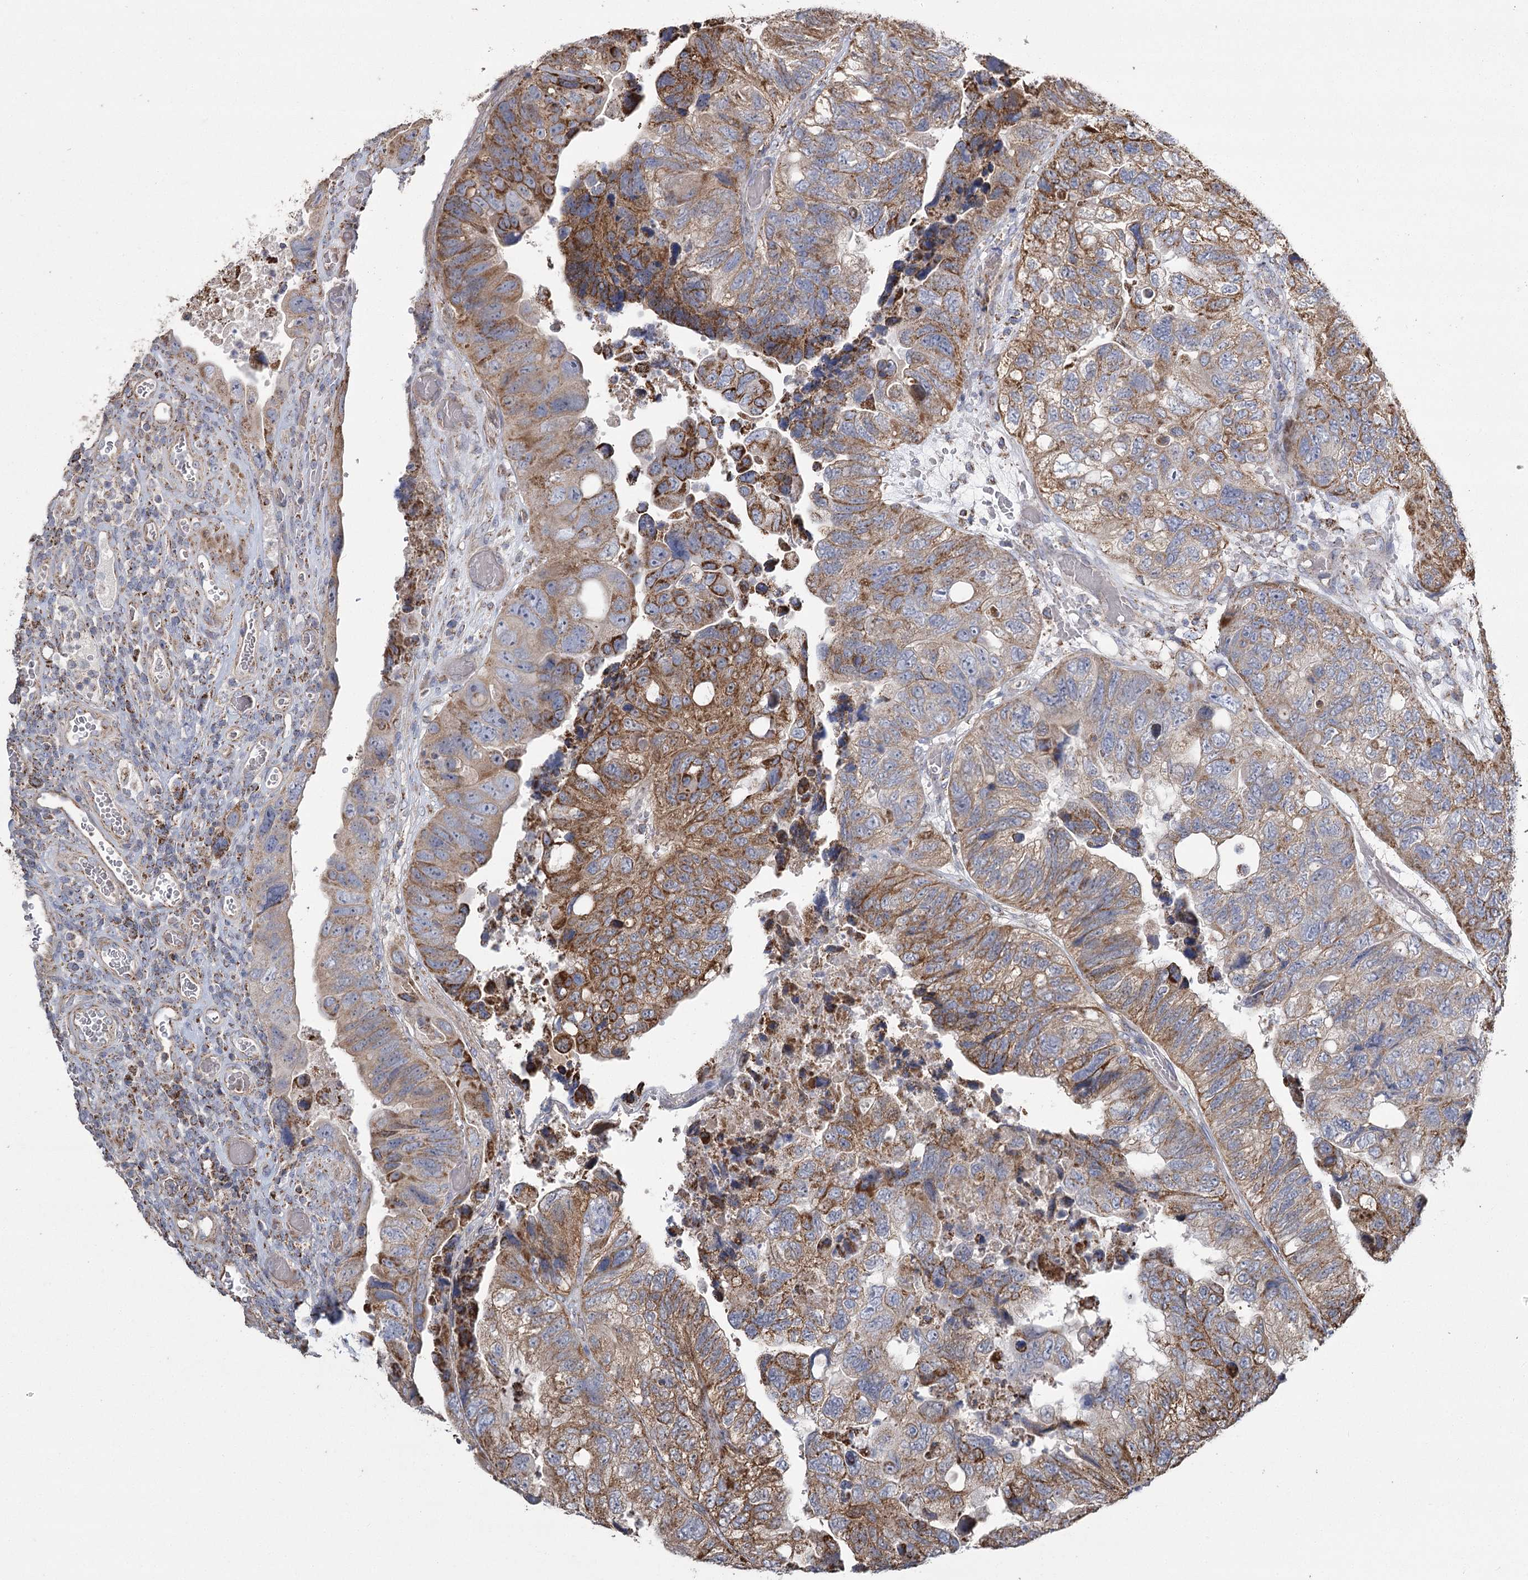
{"staining": {"intensity": "strong", "quantity": "25%-75%", "location": "cytoplasmic/membranous"}, "tissue": "colorectal cancer", "cell_type": "Tumor cells", "image_type": "cancer", "snomed": [{"axis": "morphology", "description": "Adenocarcinoma, NOS"}, {"axis": "topography", "description": "Rectum"}], "caption": "Tumor cells reveal high levels of strong cytoplasmic/membranous positivity in about 25%-75% of cells in adenocarcinoma (colorectal). (IHC, brightfield microscopy, high magnification).", "gene": "RANBP3L", "patient": {"sex": "male", "age": 63}}